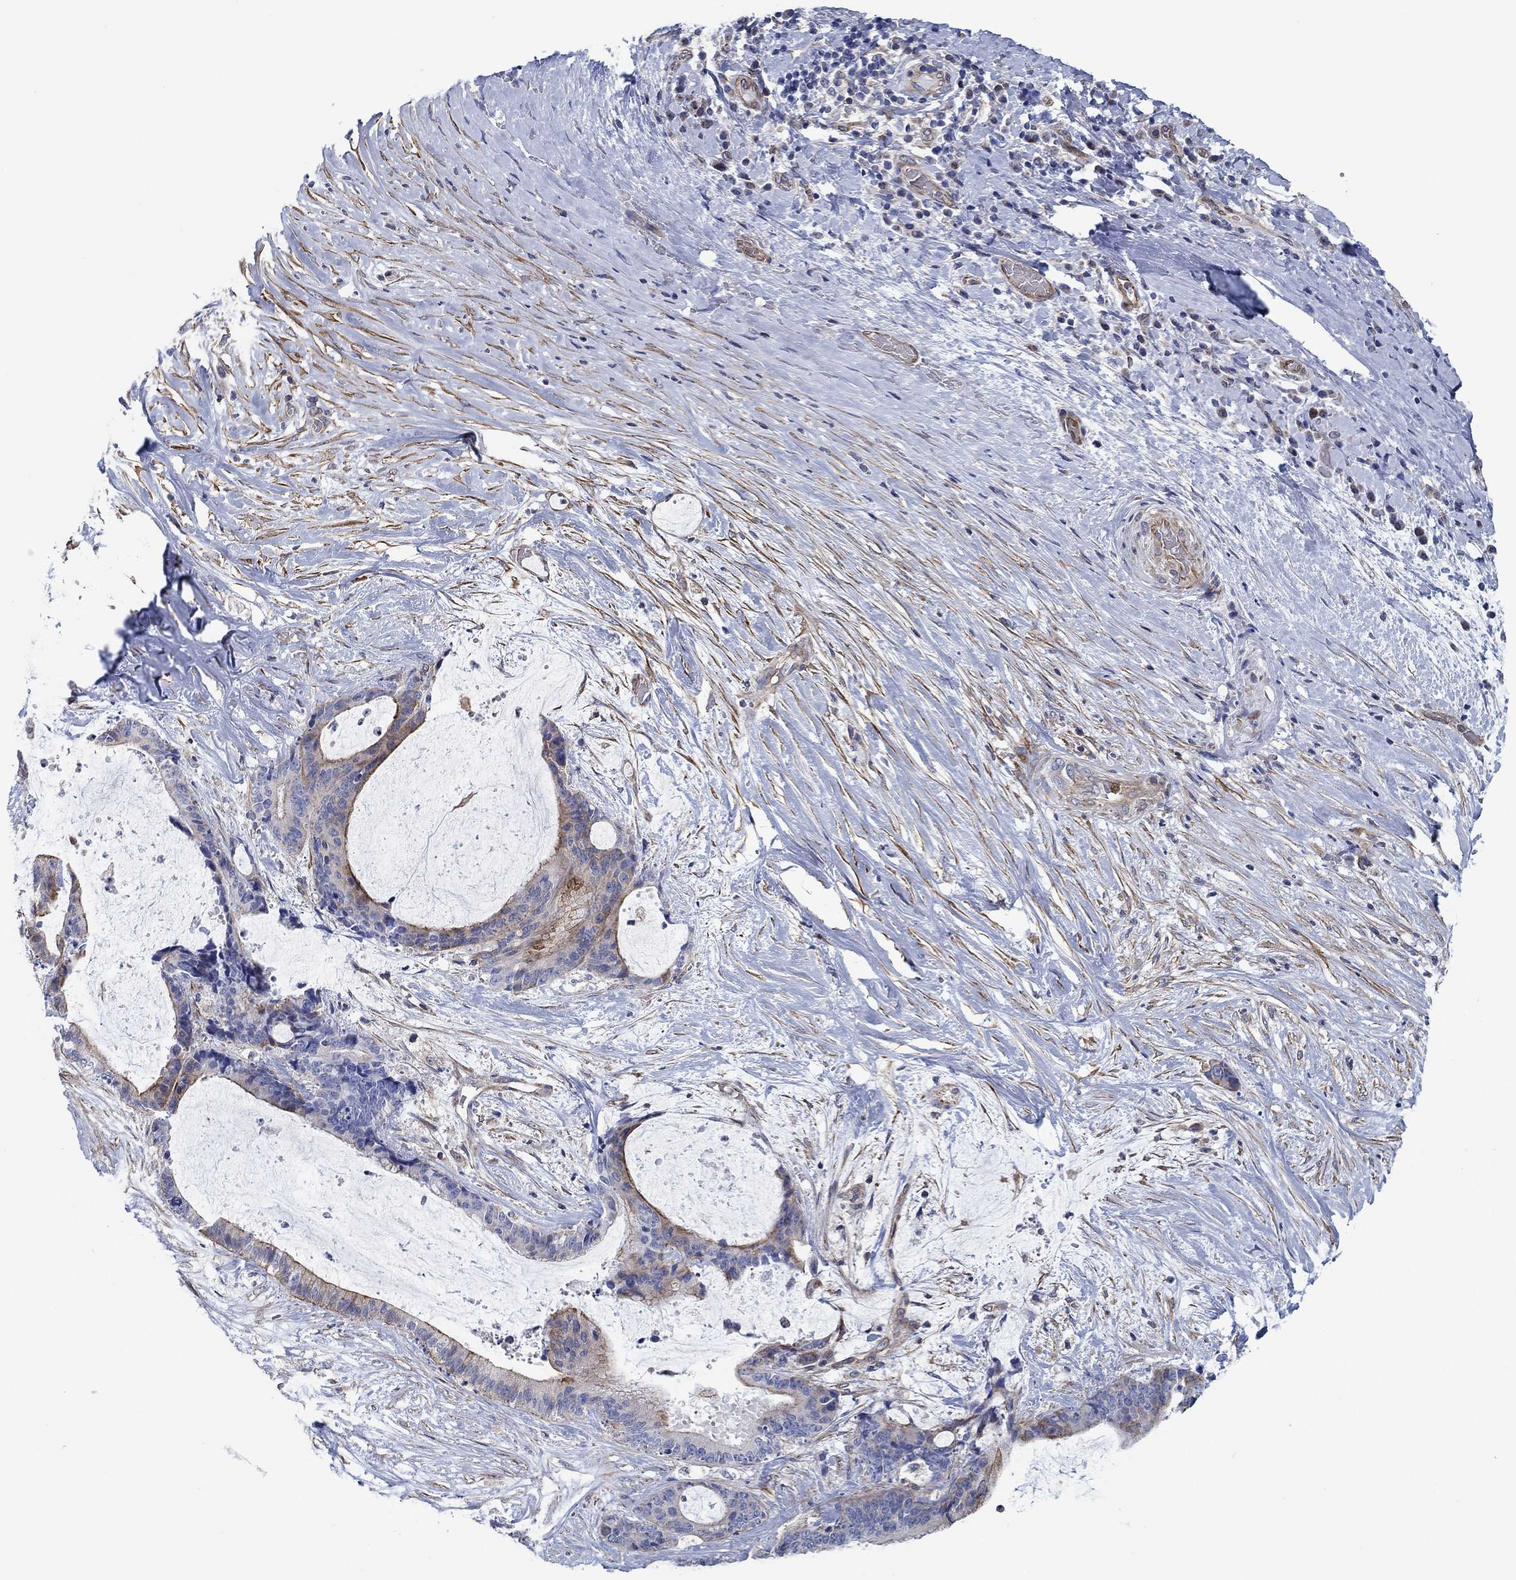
{"staining": {"intensity": "moderate", "quantity": "<25%", "location": "cytoplasmic/membranous"}, "tissue": "liver cancer", "cell_type": "Tumor cells", "image_type": "cancer", "snomed": [{"axis": "morphology", "description": "Cholangiocarcinoma"}, {"axis": "topography", "description": "Liver"}], "caption": "Liver cancer (cholangiocarcinoma) was stained to show a protein in brown. There is low levels of moderate cytoplasmic/membranous staining in approximately <25% of tumor cells.", "gene": "FMN1", "patient": {"sex": "female", "age": 73}}